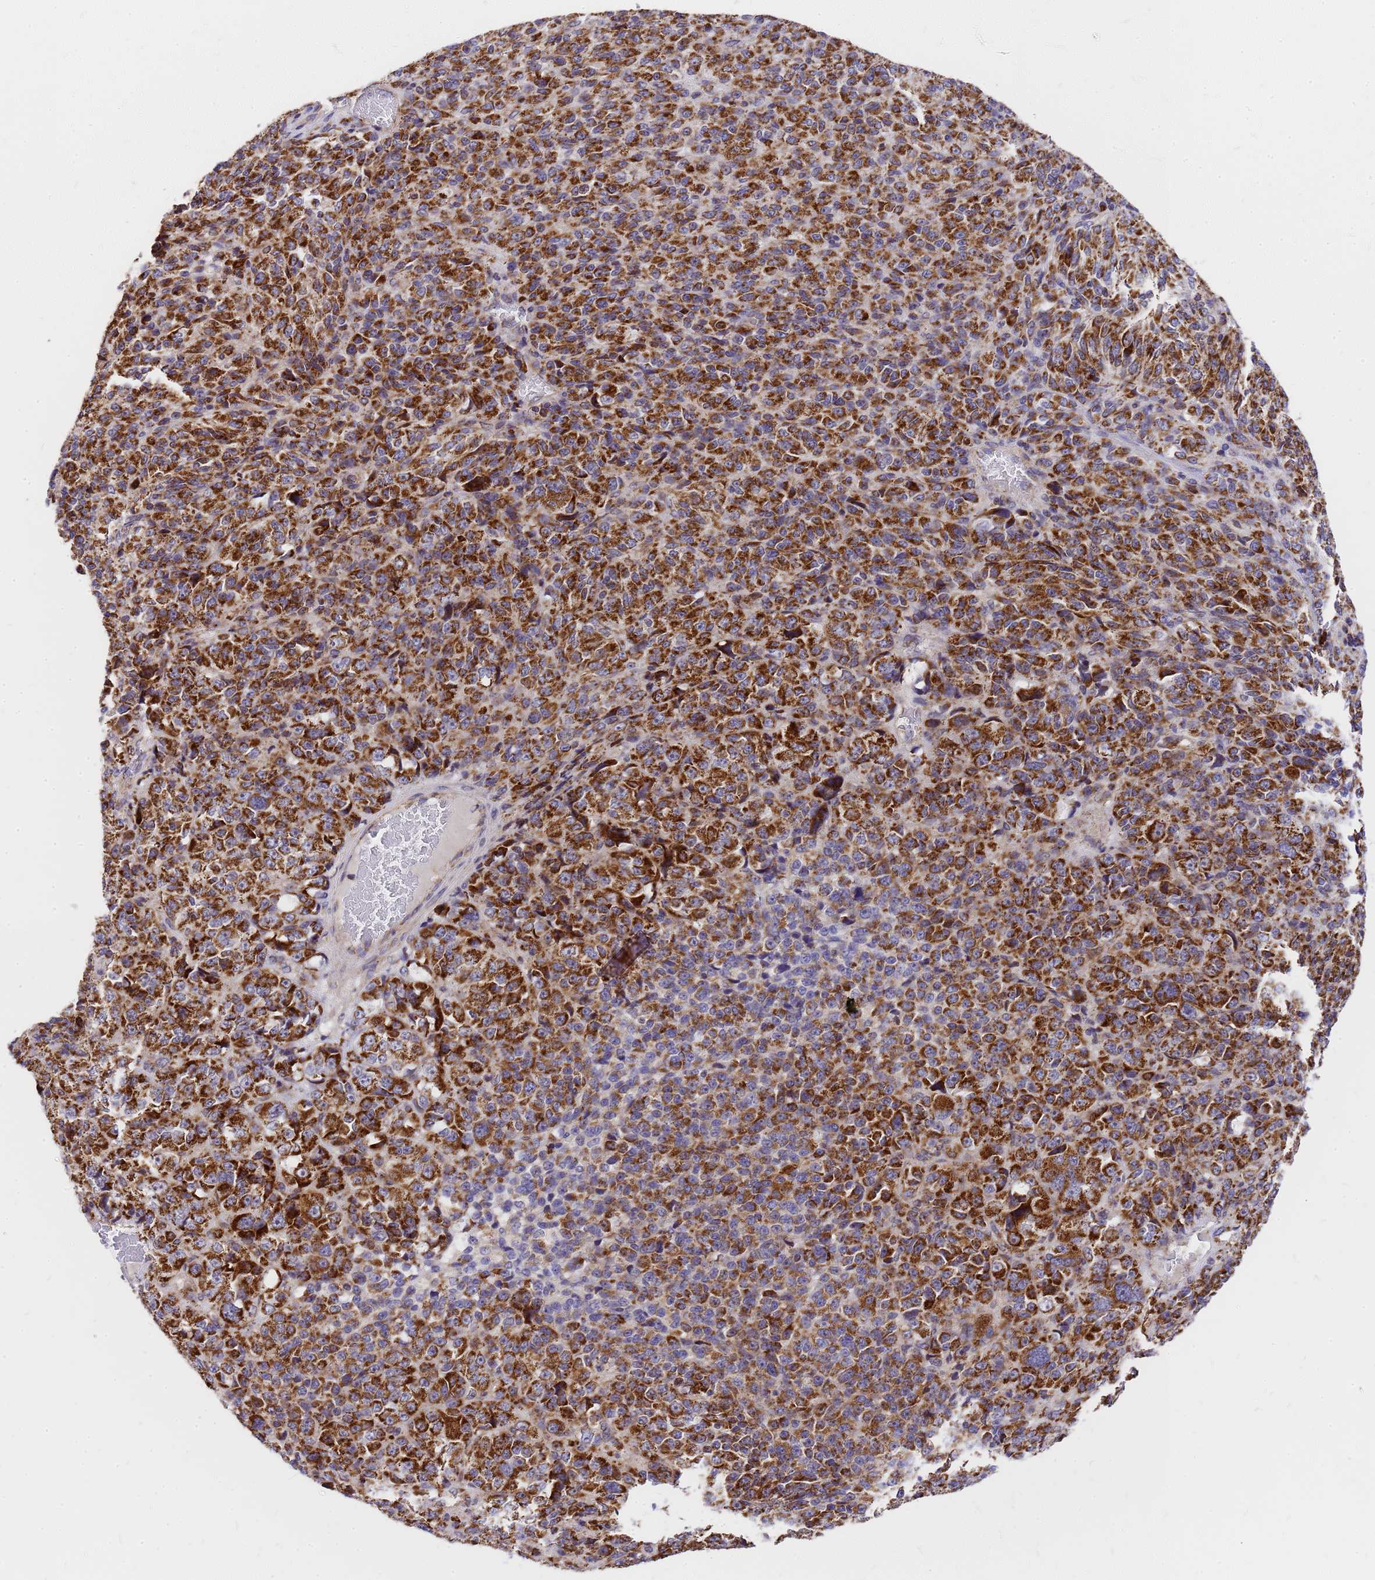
{"staining": {"intensity": "strong", "quantity": ">75%", "location": "cytoplasmic/membranous"}, "tissue": "melanoma", "cell_type": "Tumor cells", "image_type": "cancer", "snomed": [{"axis": "morphology", "description": "Malignant melanoma, Metastatic site"}, {"axis": "topography", "description": "Brain"}], "caption": "Protein expression analysis of melanoma displays strong cytoplasmic/membranous staining in about >75% of tumor cells.", "gene": "MRPS26", "patient": {"sex": "female", "age": 56}}